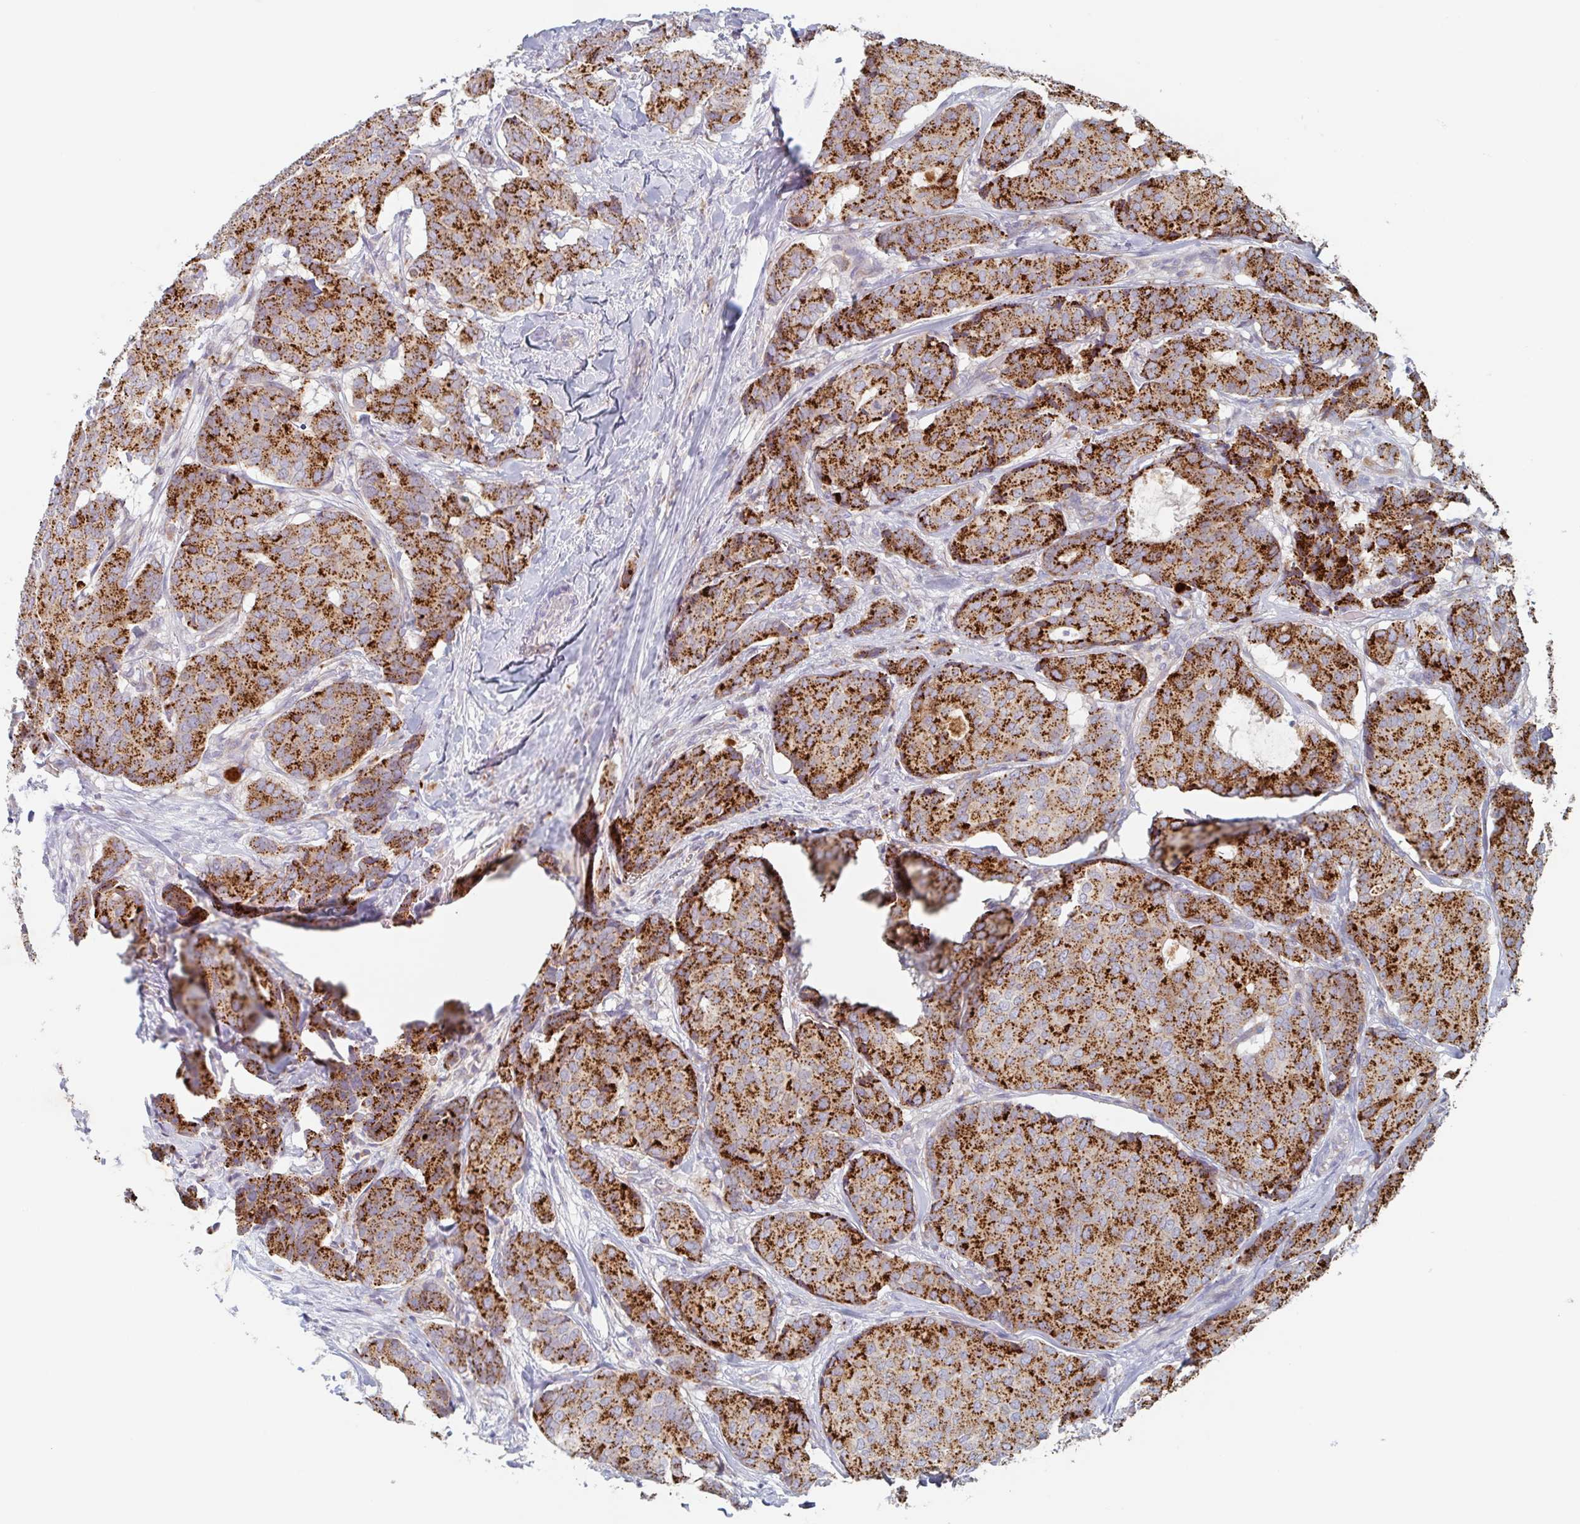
{"staining": {"intensity": "strong", "quantity": ">75%", "location": "cytoplasmic/membranous"}, "tissue": "breast cancer", "cell_type": "Tumor cells", "image_type": "cancer", "snomed": [{"axis": "morphology", "description": "Duct carcinoma"}, {"axis": "topography", "description": "Breast"}], "caption": "Strong cytoplasmic/membranous staining is appreciated in about >75% of tumor cells in breast cancer (invasive ductal carcinoma).", "gene": "MANBA", "patient": {"sex": "female", "age": 75}}